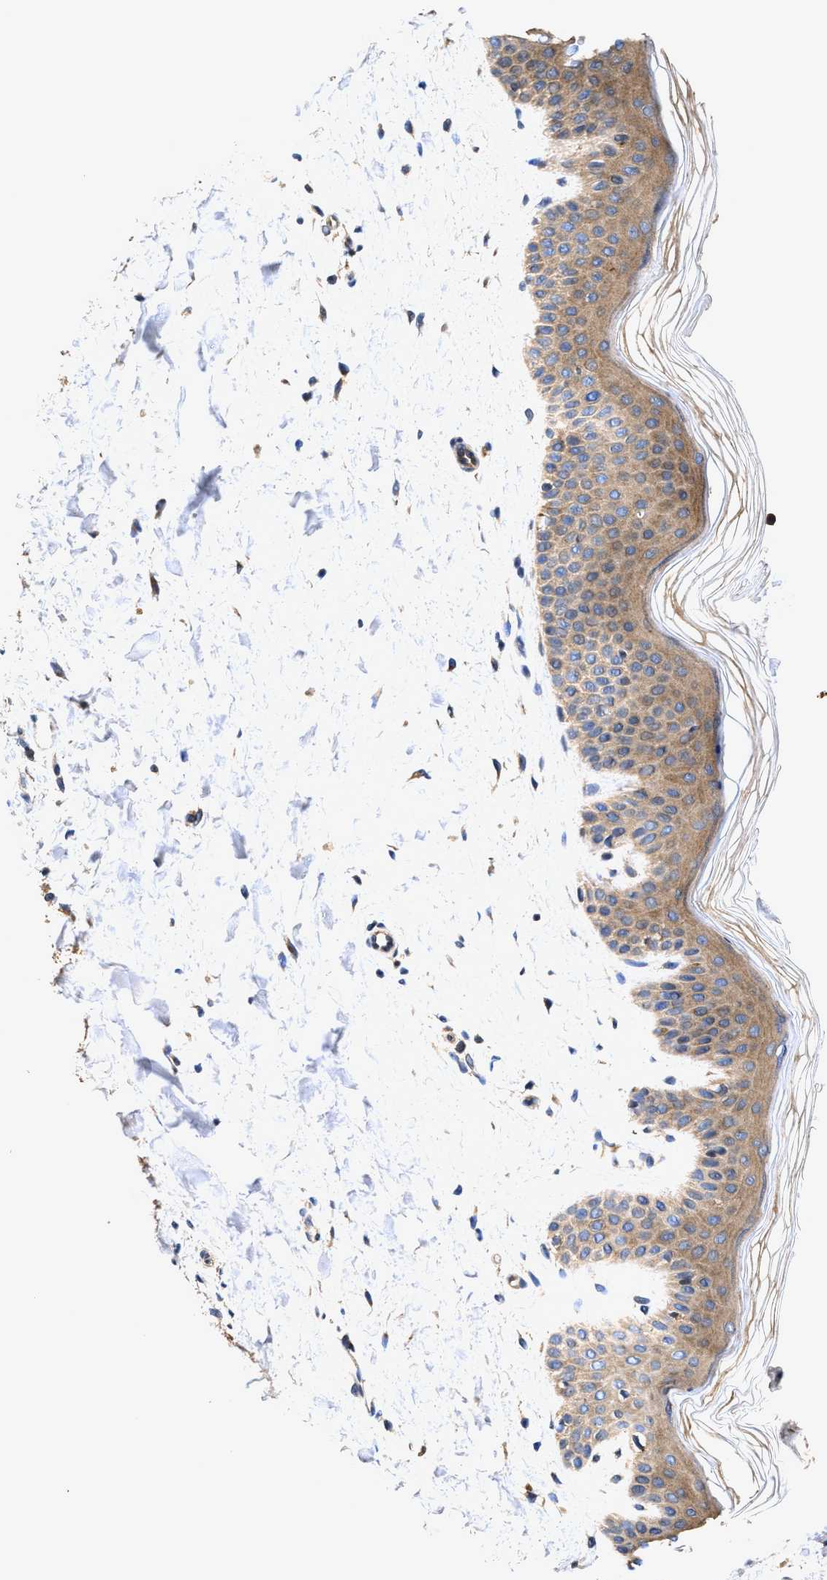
{"staining": {"intensity": "weak", "quantity": ">75%", "location": "cytoplasmic/membranous"}, "tissue": "skin", "cell_type": "Fibroblasts", "image_type": "normal", "snomed": [{"axis": "morphology", "description": "Normal tissue, NOS"}, {"axis": "morphology", "description": "Malignant melanoma, Metastatic site"}, {"axis": "topography", "description": "Skin"}], "caption": "DAB (3,3'-diaminobenzidine) immunohistochemical staining of normal human skin exhibits weak cytoplasmic/membranous protein staining in approximately >75% of fibroblasts.", "gene": "EFNA4", "patient": {"sex": "male", "age": 41}}